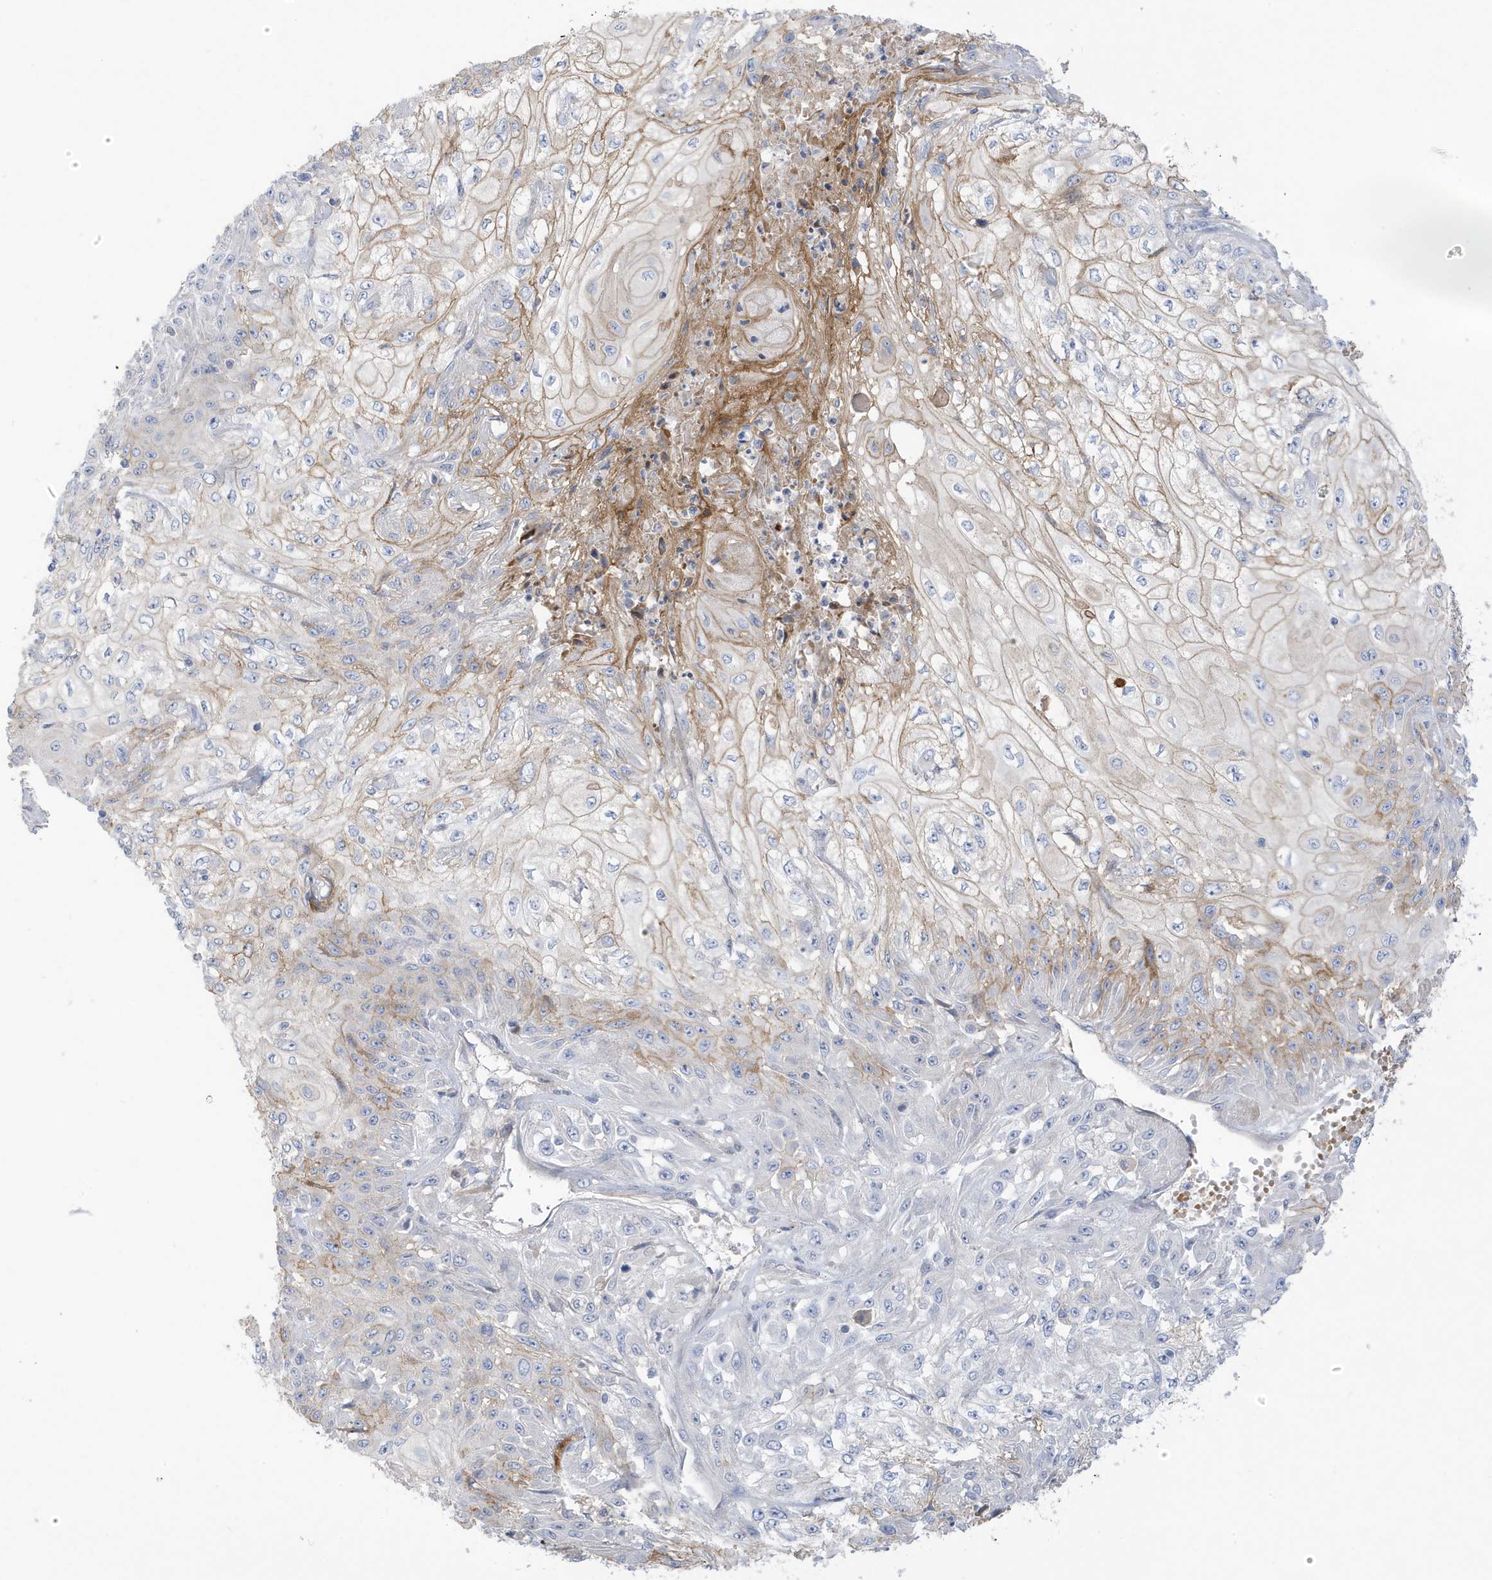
{"staining": {"intensity": "moderate", "quantity": "<25%", "location": "cytoplasmic/membranous"}, "tissue": "skin cancer", "cell_type": "Tumor cells", "image_type": "cancer", "snomed": [{"axis": "morphology", "description": "Squamous cell carcinoma, NOS"}, {"axis": "morphology", "description": "Squamous cell carcinoma, metastatic, NOS"}, {"axis": "topography", "description": "Skin"}, {"axis": "topography", "description": "Lymph node"}], "caption": "Approximately <25% of tumor cells in skin cancer display moderate cytoplasmic/membranous protein expression as visualized by brown immunohistochemical staining.", "gene": "ATP13A5", "patient": {"sex": "male", "age": 75}}